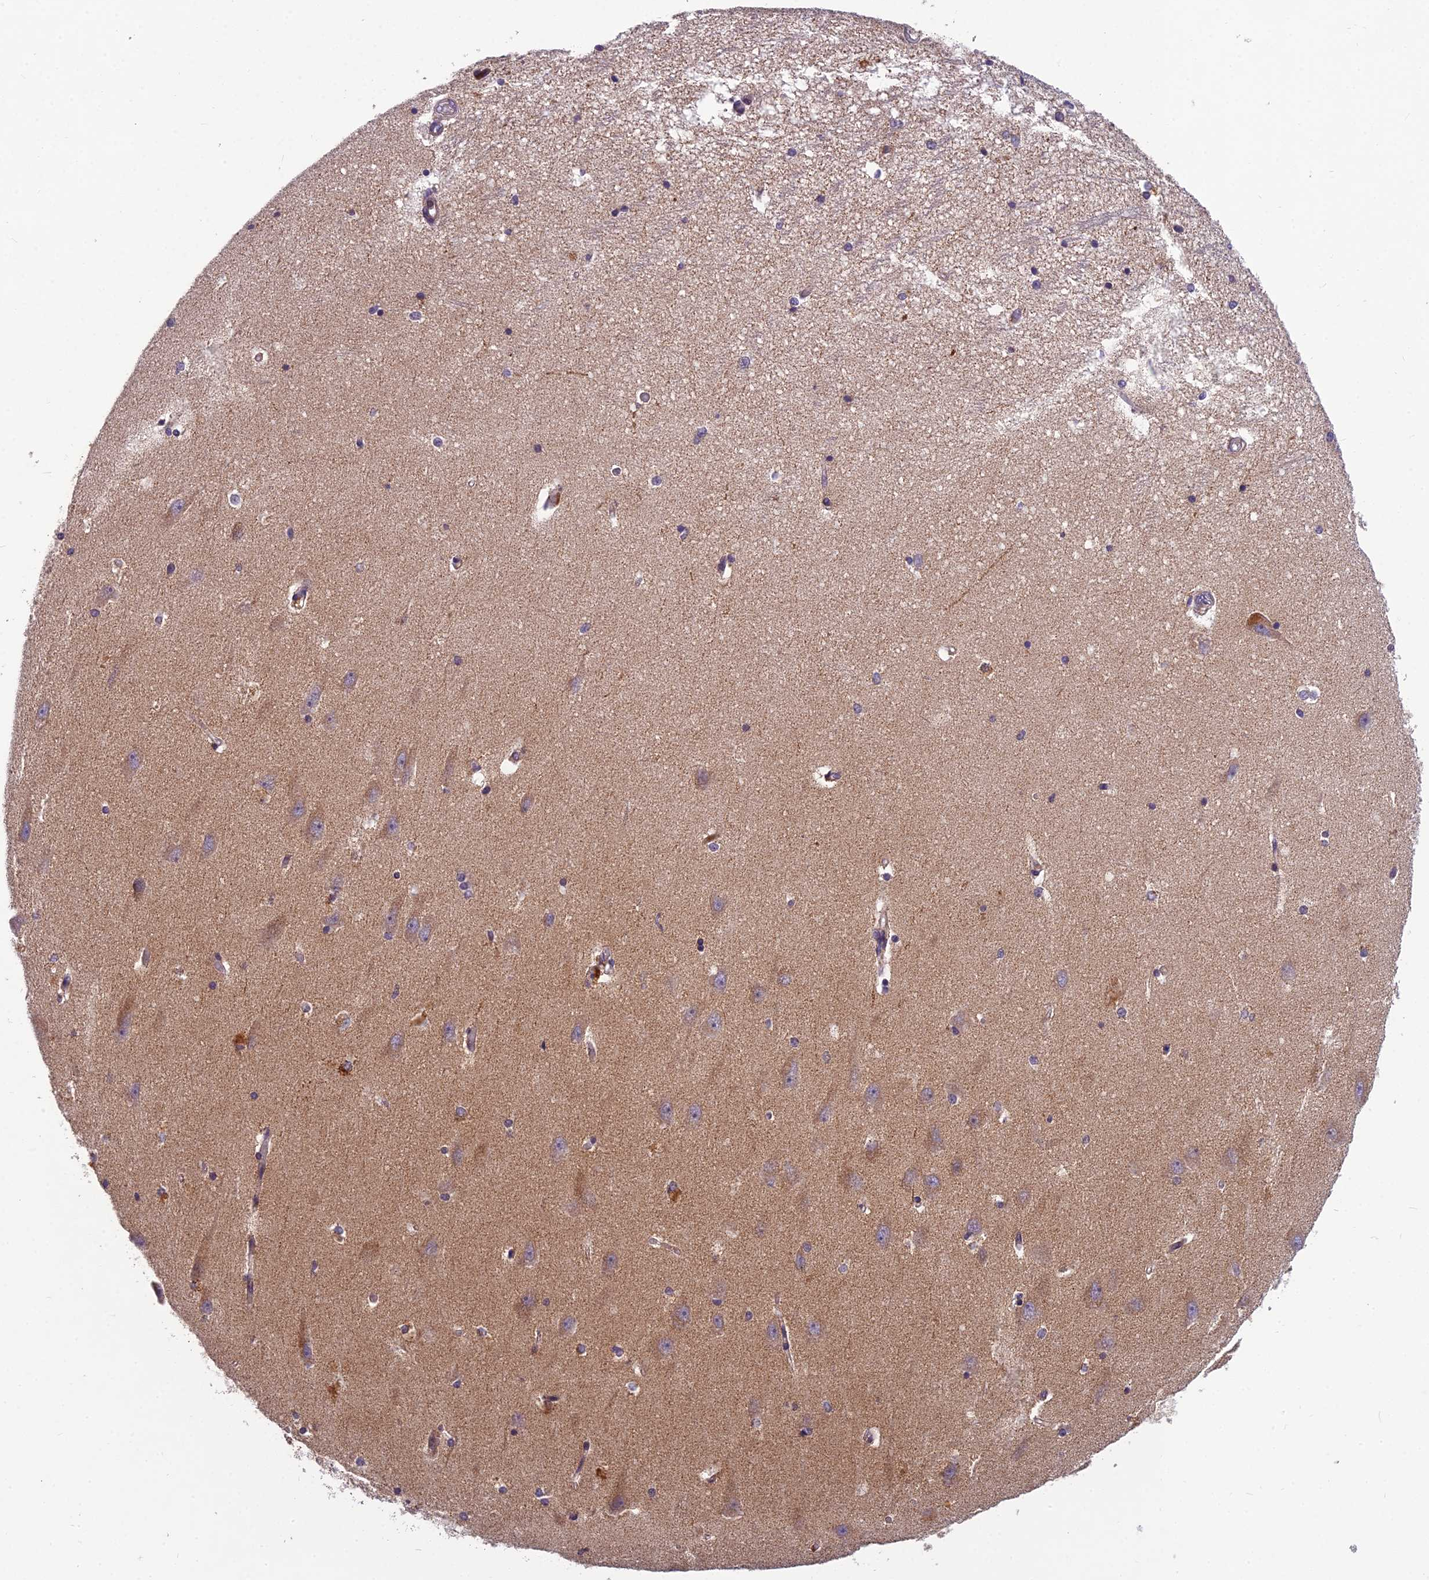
{"staining": {"intensity": "moderate", "quantity": "<25%", "location": "cytoplasmic/membranous"}, "tissue": "hippocampus", "cell_type": "Glial cells", "image_type": "normal", "snomed": [{"axis": "morphology", "description": "Normal tissue, NOS"}, {"axis": "topography", "description": "Hippocampus"}], "caption": "Approximately <25% of glial cells in normal human hippocampus reveal moderate cytoplasmic/membranous protein staining as visualized by brown immunohistochemical staining.", "gene": "ENSG00000188897", "patient": {"sex": "male", "age": 45}}